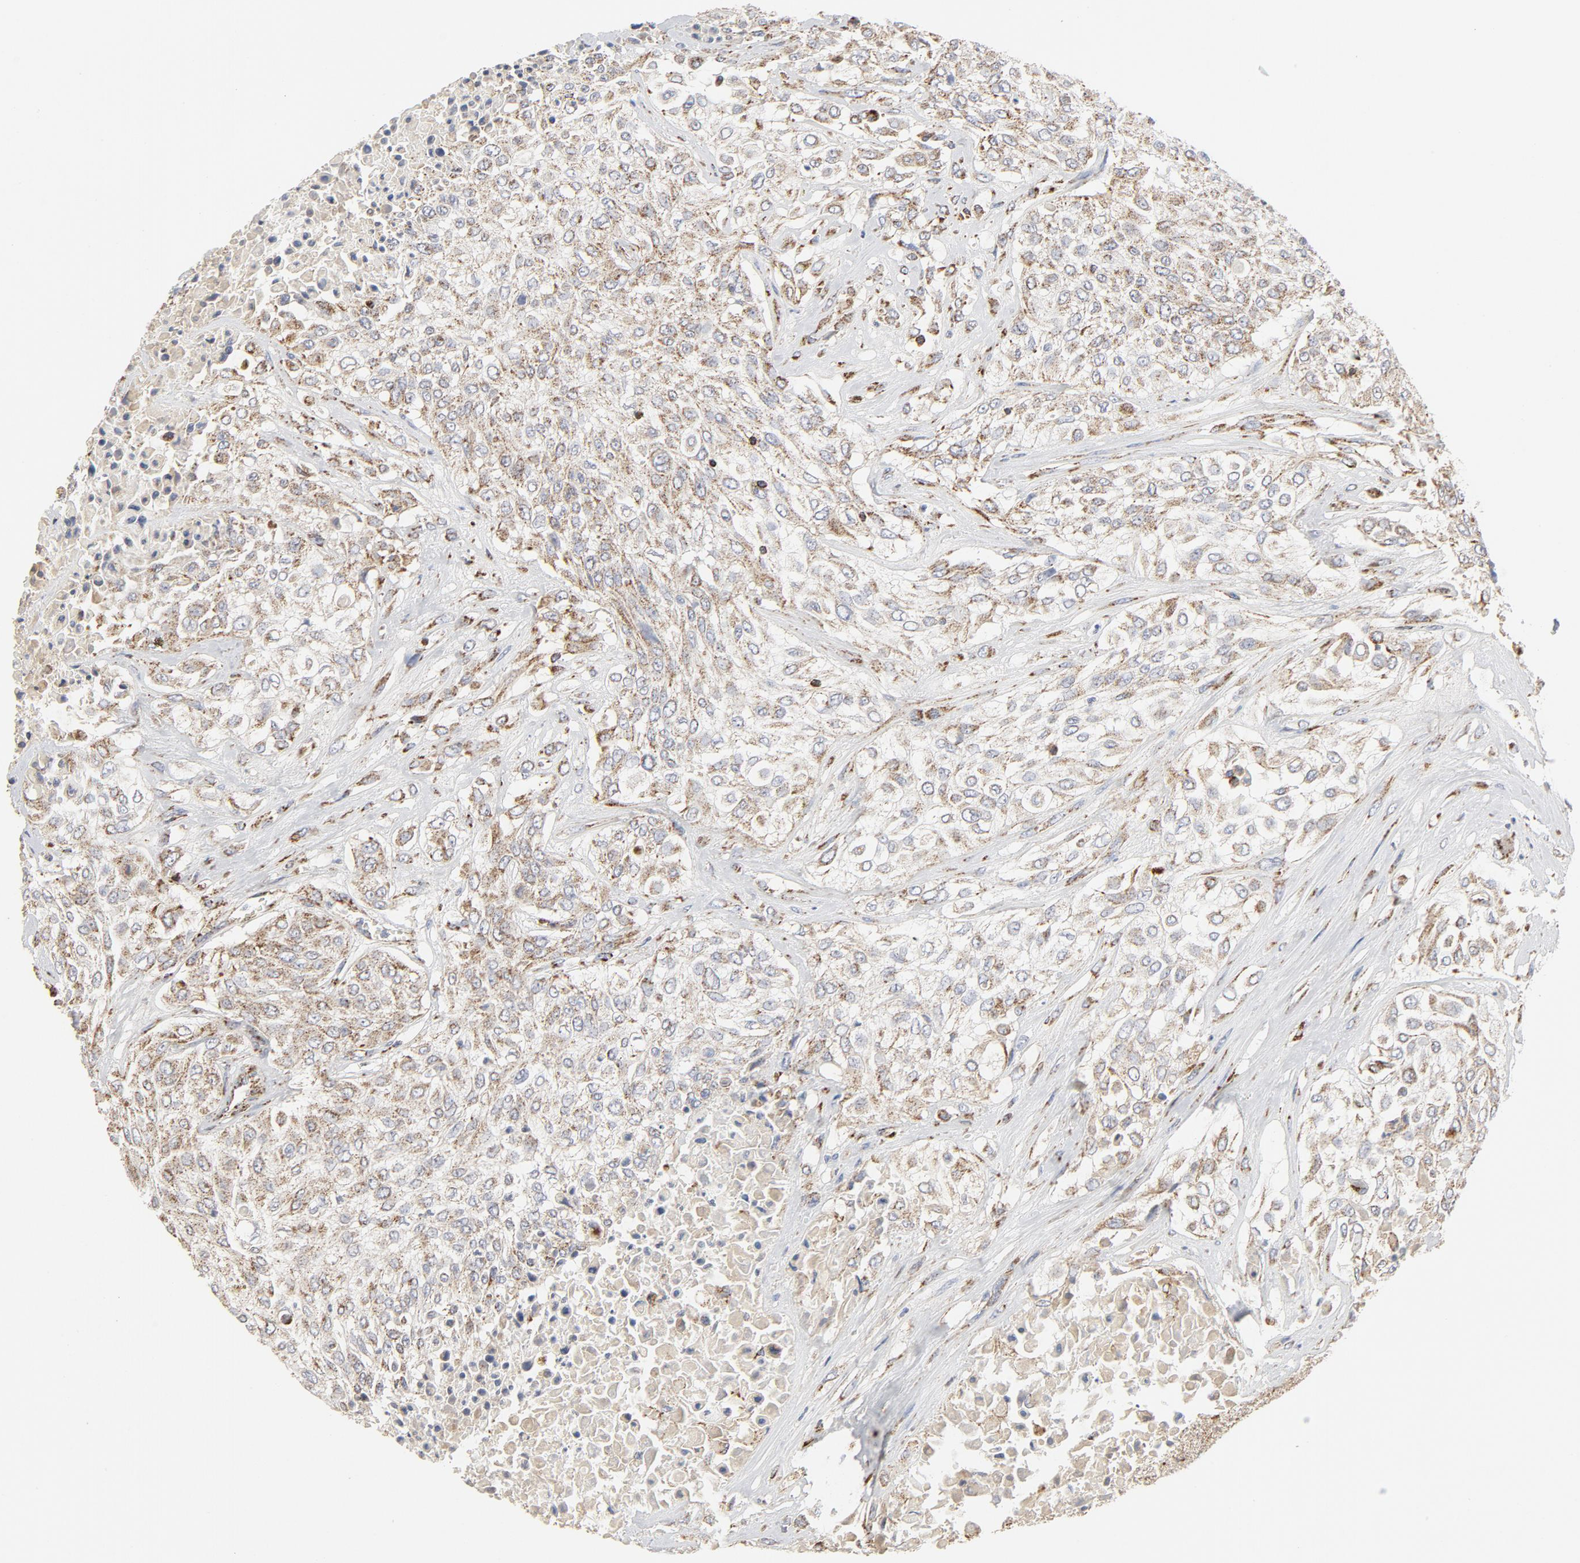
{"staining": {"intensity": "moderate", "quantity": "25%-75%", "location": "cytoplasmic/membranous"}, "tissue": "urothelial cancer", "cell_type": "Tumor cells", "image_type": "cancer", "snomed": [{"axis": "morphology", "description": "Urothelial carcinoma, High grade"}, {"axis": "topography", "description": "Urinary bladder"}], "caption": "Moderate cytoplasmic/membranous positivity for a protein is identified in approximately 25%-75% of tumor cells of urothelial cancer using immunohistochemistry (IHC).", "gene": "PCNX4", "patient": {"sex": "male", "age": 57}}